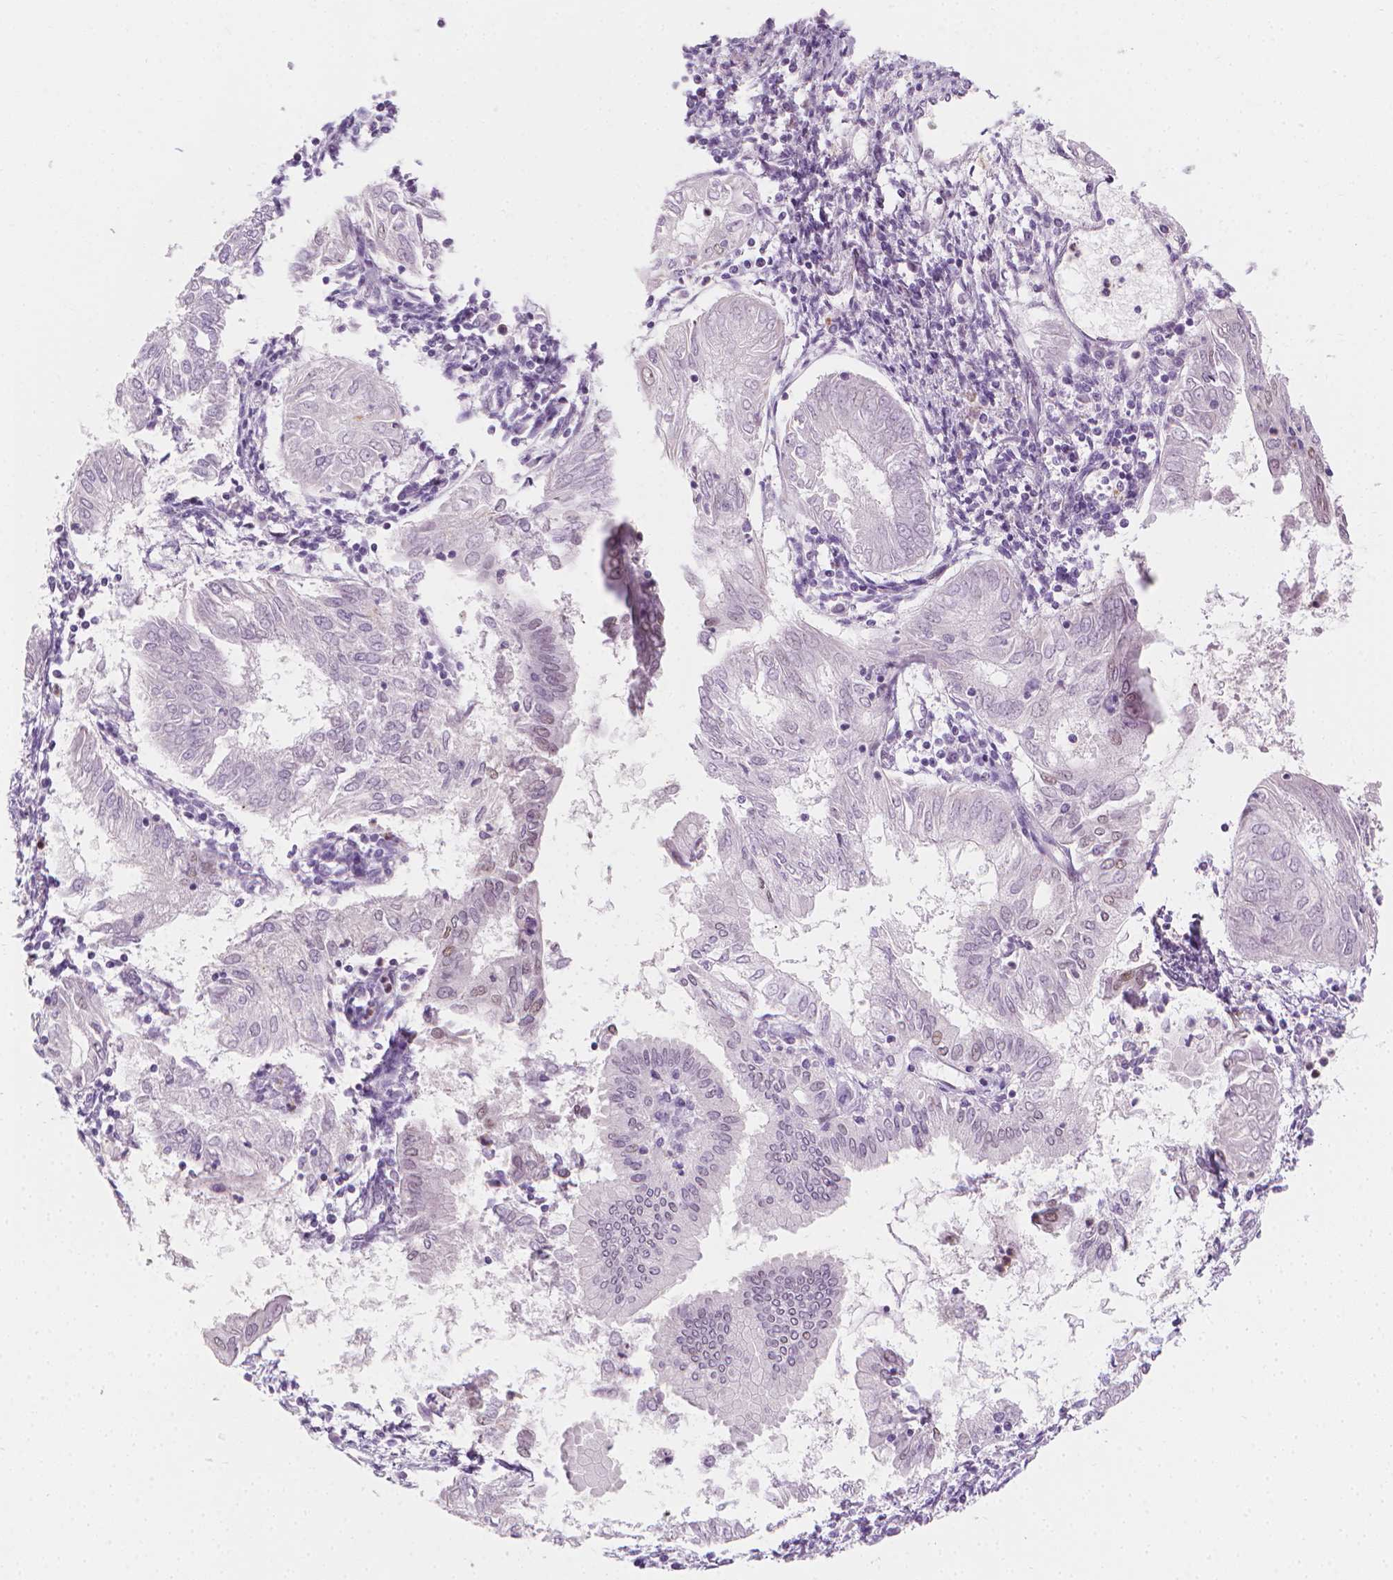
{"staining": {"intensity": "negative", "quantity": "none", "location": "none"}, "tissue": "endometrial cancer", "cell_type": "Tumor cells", "image_type": "cancer", "snomed": [{"axis": "morphology", "description": "Adenocarcinoma, NOS"}, {"axis": "topography", "description": "Endometrium"}], "caption": "Endometrial cancer (adenocarcinoma) was stained to show a protein in brown. There is no significant staining in tumor cells.", "gene": "CDKN1C", "patient": {"sex": "female", "age": 68}}